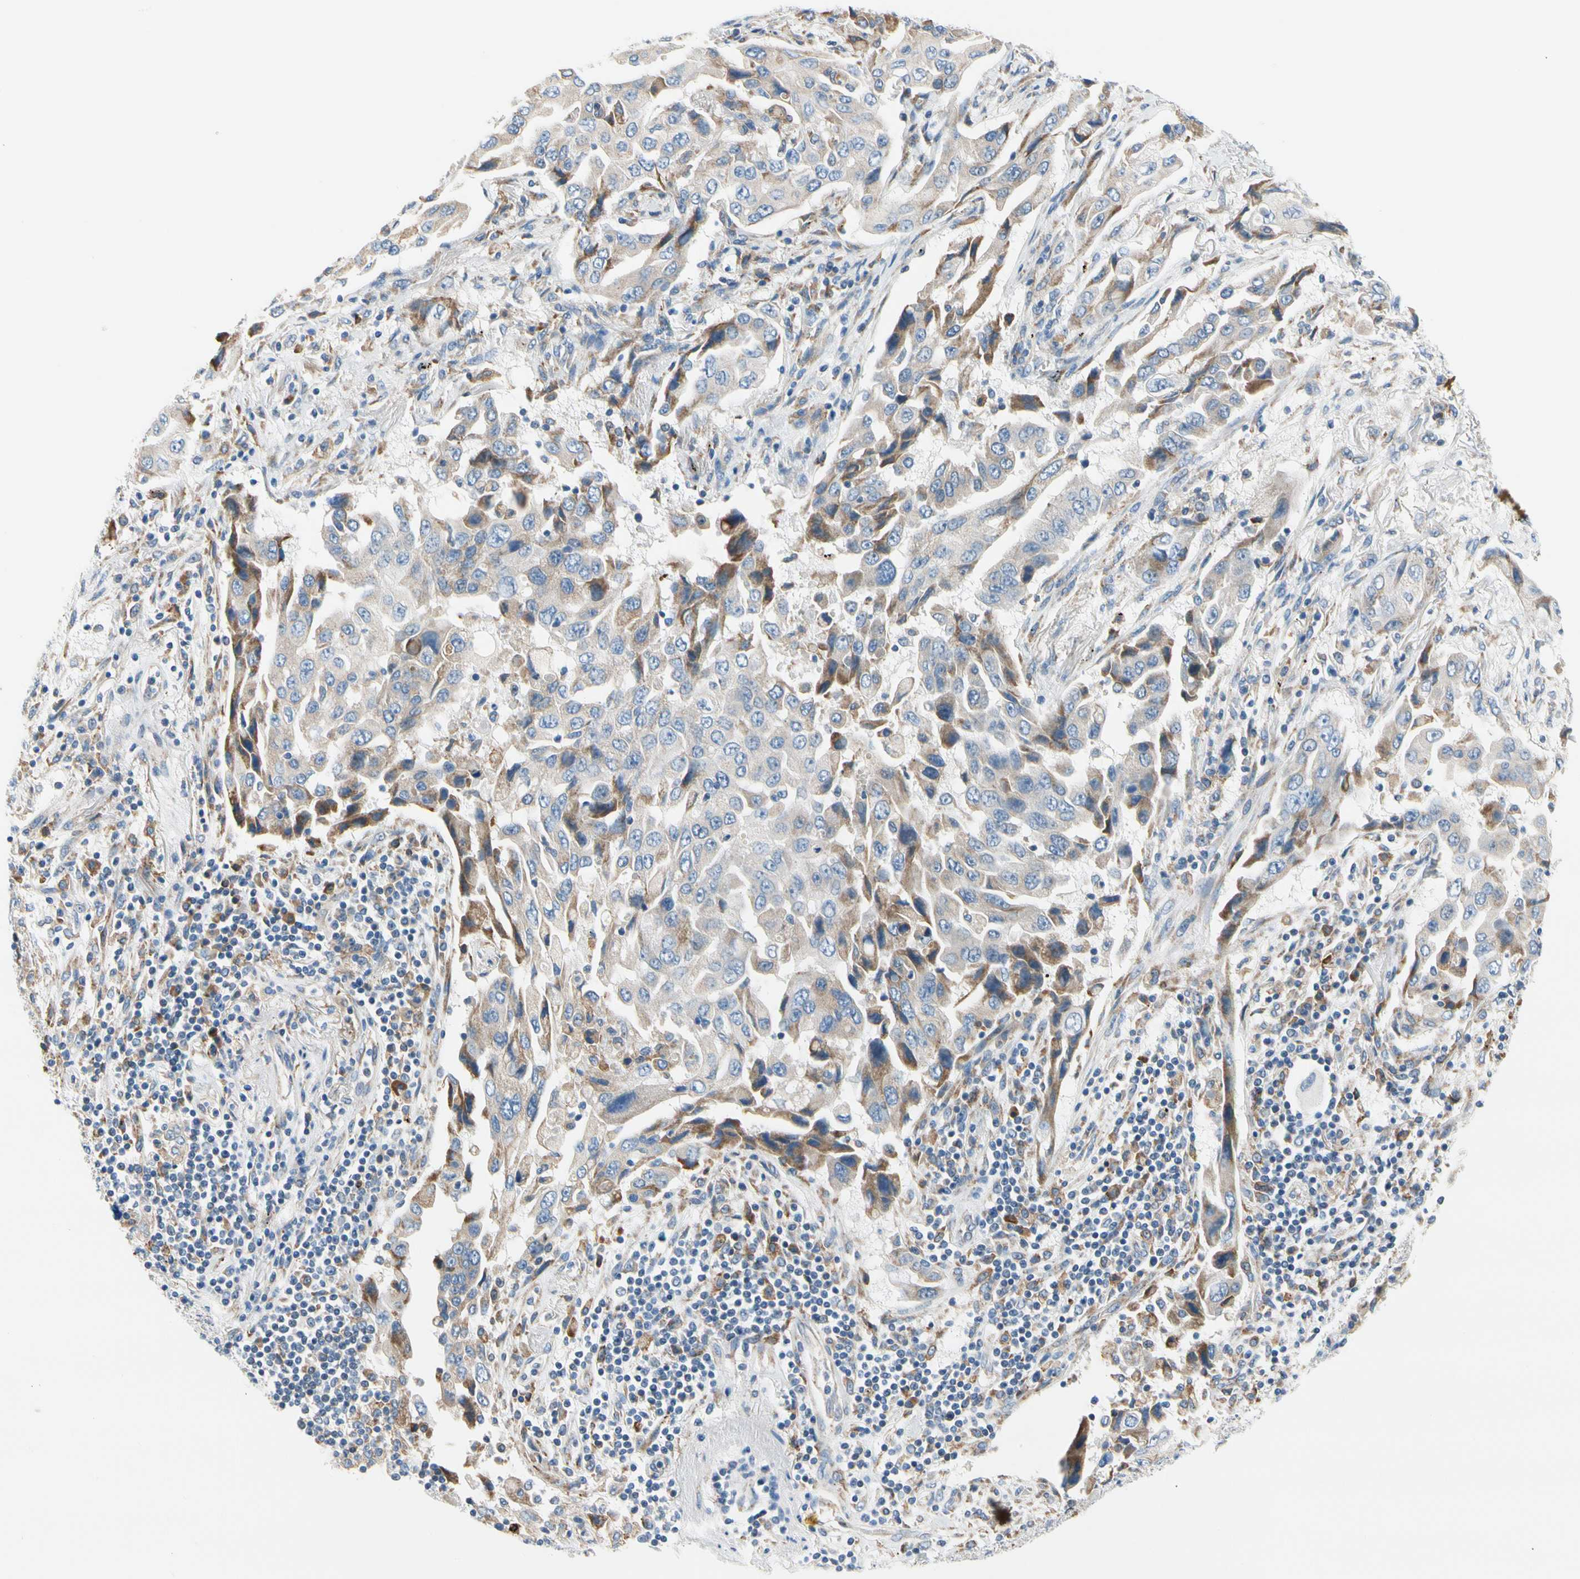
{"staining": {"intensity": "moderate", "quantity": "<25%", "location": "cytoplasmic/membranous"}, "tissue": "lung cancer", "cell_type": "Tumor cells", "image_type": "cancer", "snomed": [{"axis": "morphology", "description": "Adenocarcinoma, NOS"}, {"axis": "topography", "description": "Lung"}], "caption": "DAB immunohistochemical staining of human lung cancer (adenocarcinoma) demonstrates moderate cytoplasmic/membranous protein positivity in approximately <25% of tumor cells.", "gene": "STXBP1", "patient": {"sex": "female", "age": 65}}